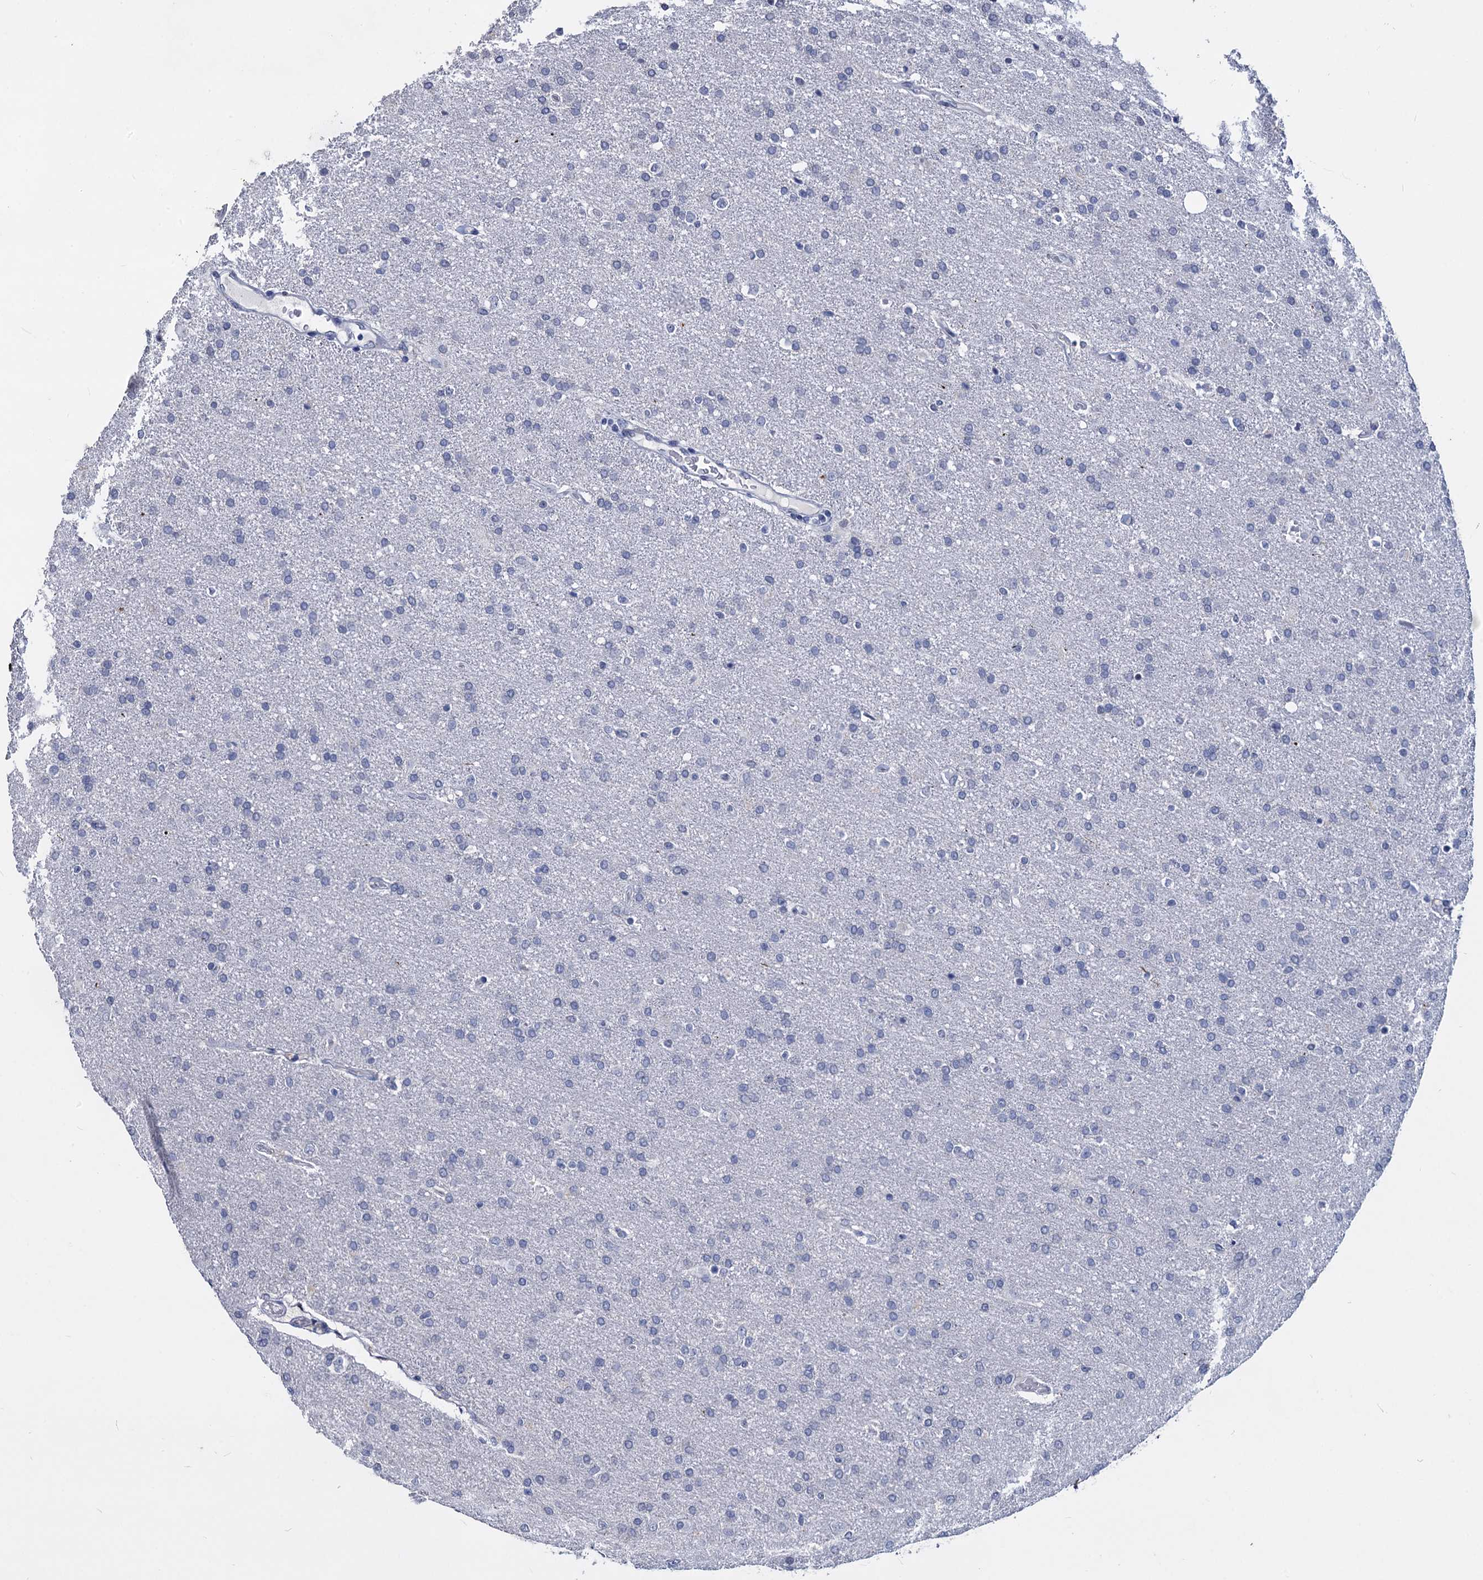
{"staining": {"intensity": "negative", "quantity": "none", "location": "none"}, "tissue": "glioma", "cell_type": "Tumor cells", "image_type": "cancer", "snomed": [{"axis": "morphology", "description": "Glioma, malignant, High grade"}, {"axis": "topography", "description": "Brain"}], "caption": "This is a image of immunohistochemistry (IHC) staining of glioma, which shows no staining in tumor cells. (Stains: DAB (3,3'-diaminobenzidine) immunohistochemistry with hematoxylin counter stain, Microscopy: brightfield microscopy at high magnification).", "gene": "MAGEA4", "patient": {"sex": "male", "age": 72}}